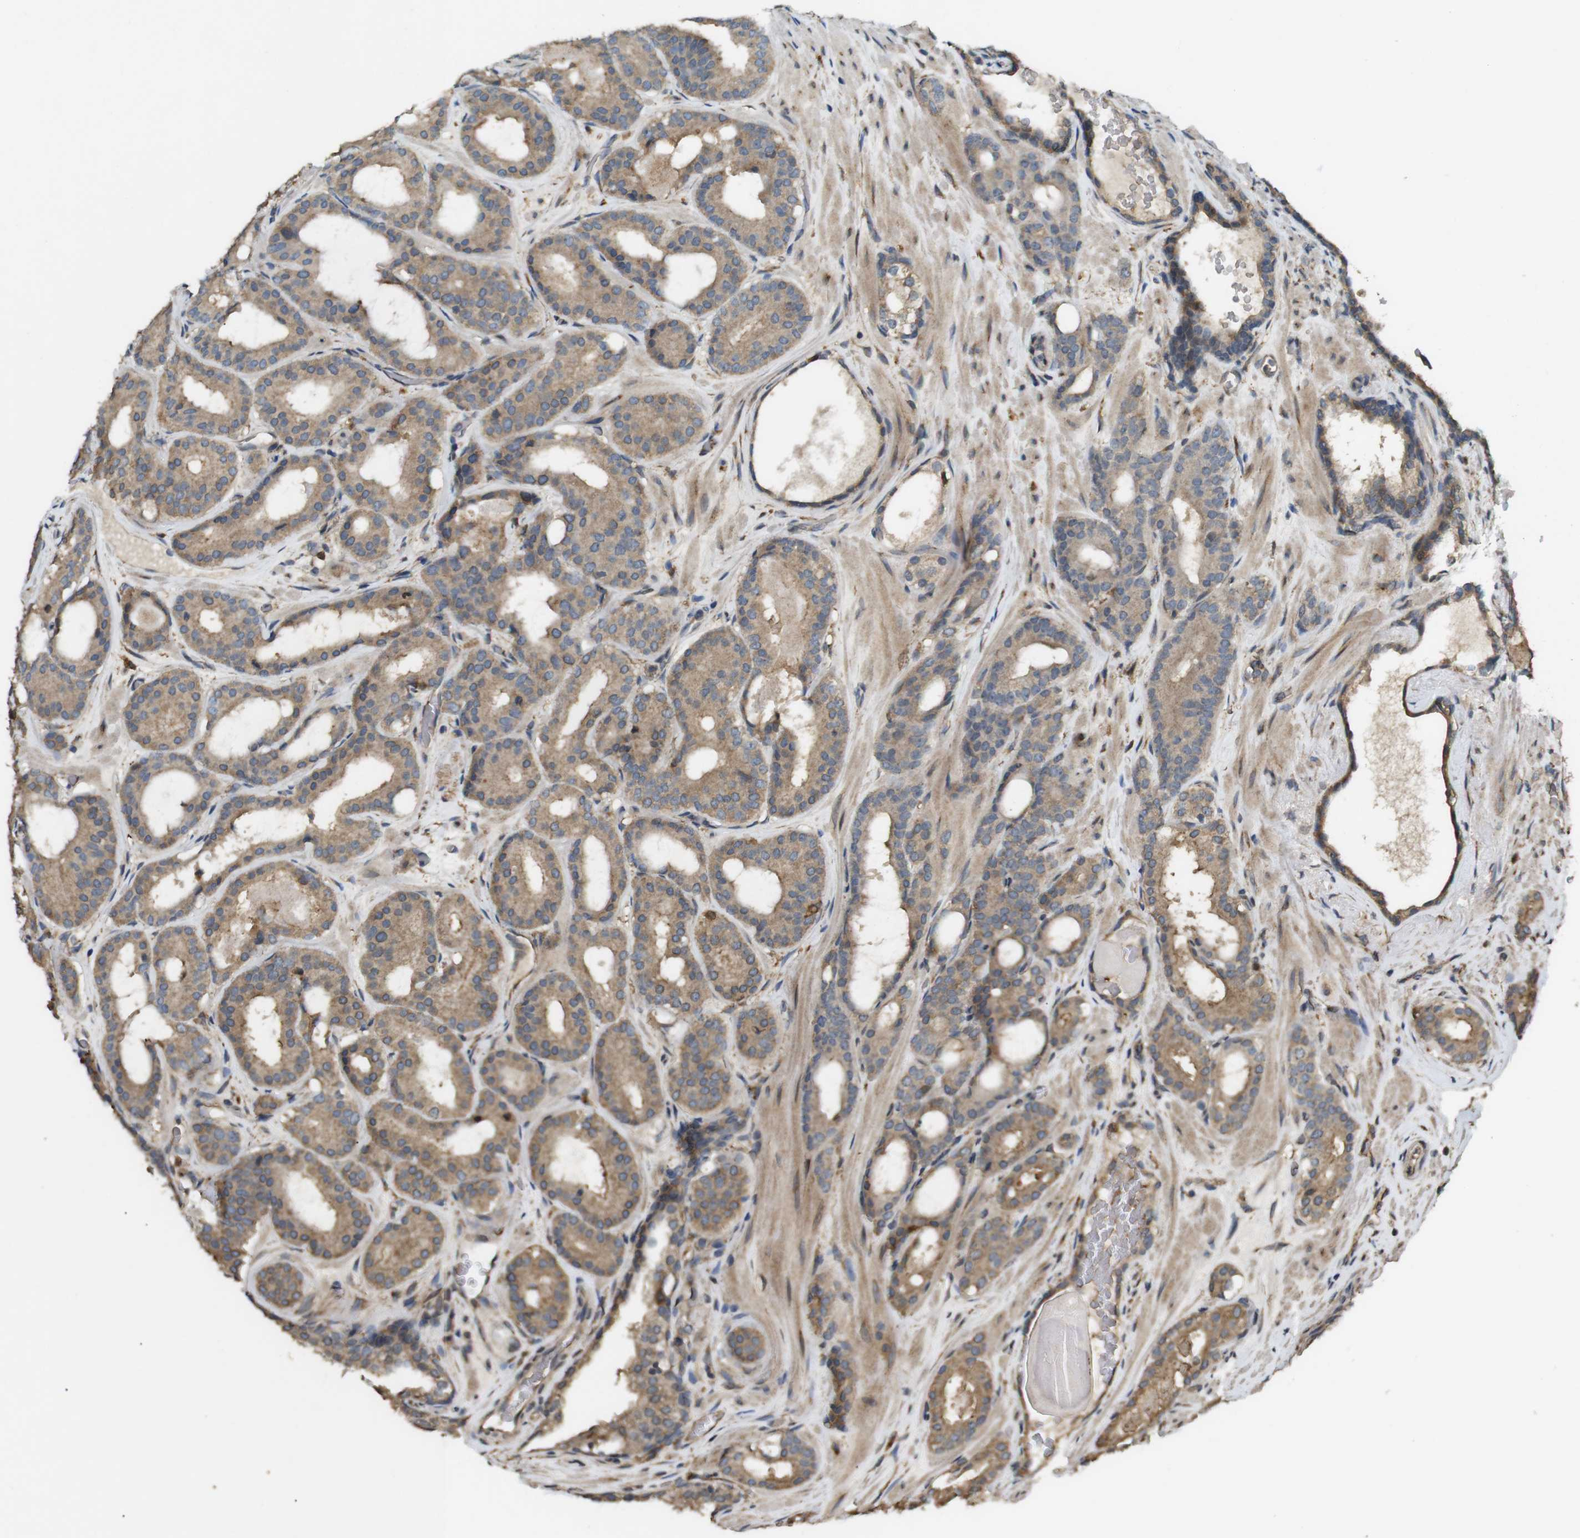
{"staining": {"intensity": "moderate", "quantity": ">75%", "location": "cytoplasmic/membranous"}, "tissue": "prostate cancer", "cell_type": "Tumor cells", "image_type": "cancer", "snomed": [{"axis": "morphology", "description": "Adenocarcinoma, High grade"}, {"axis": "topography", "description": "Prostate"}], "caption": "Brown immunohistochemical staining in human adenocarcinoma (high-grade) (prostate) shows moderate cytoplasmic/membranous staining in about >75% of tumor cells.", "gene": "ARHGAP24", "patient": {"sex": "male", "age": 60}}